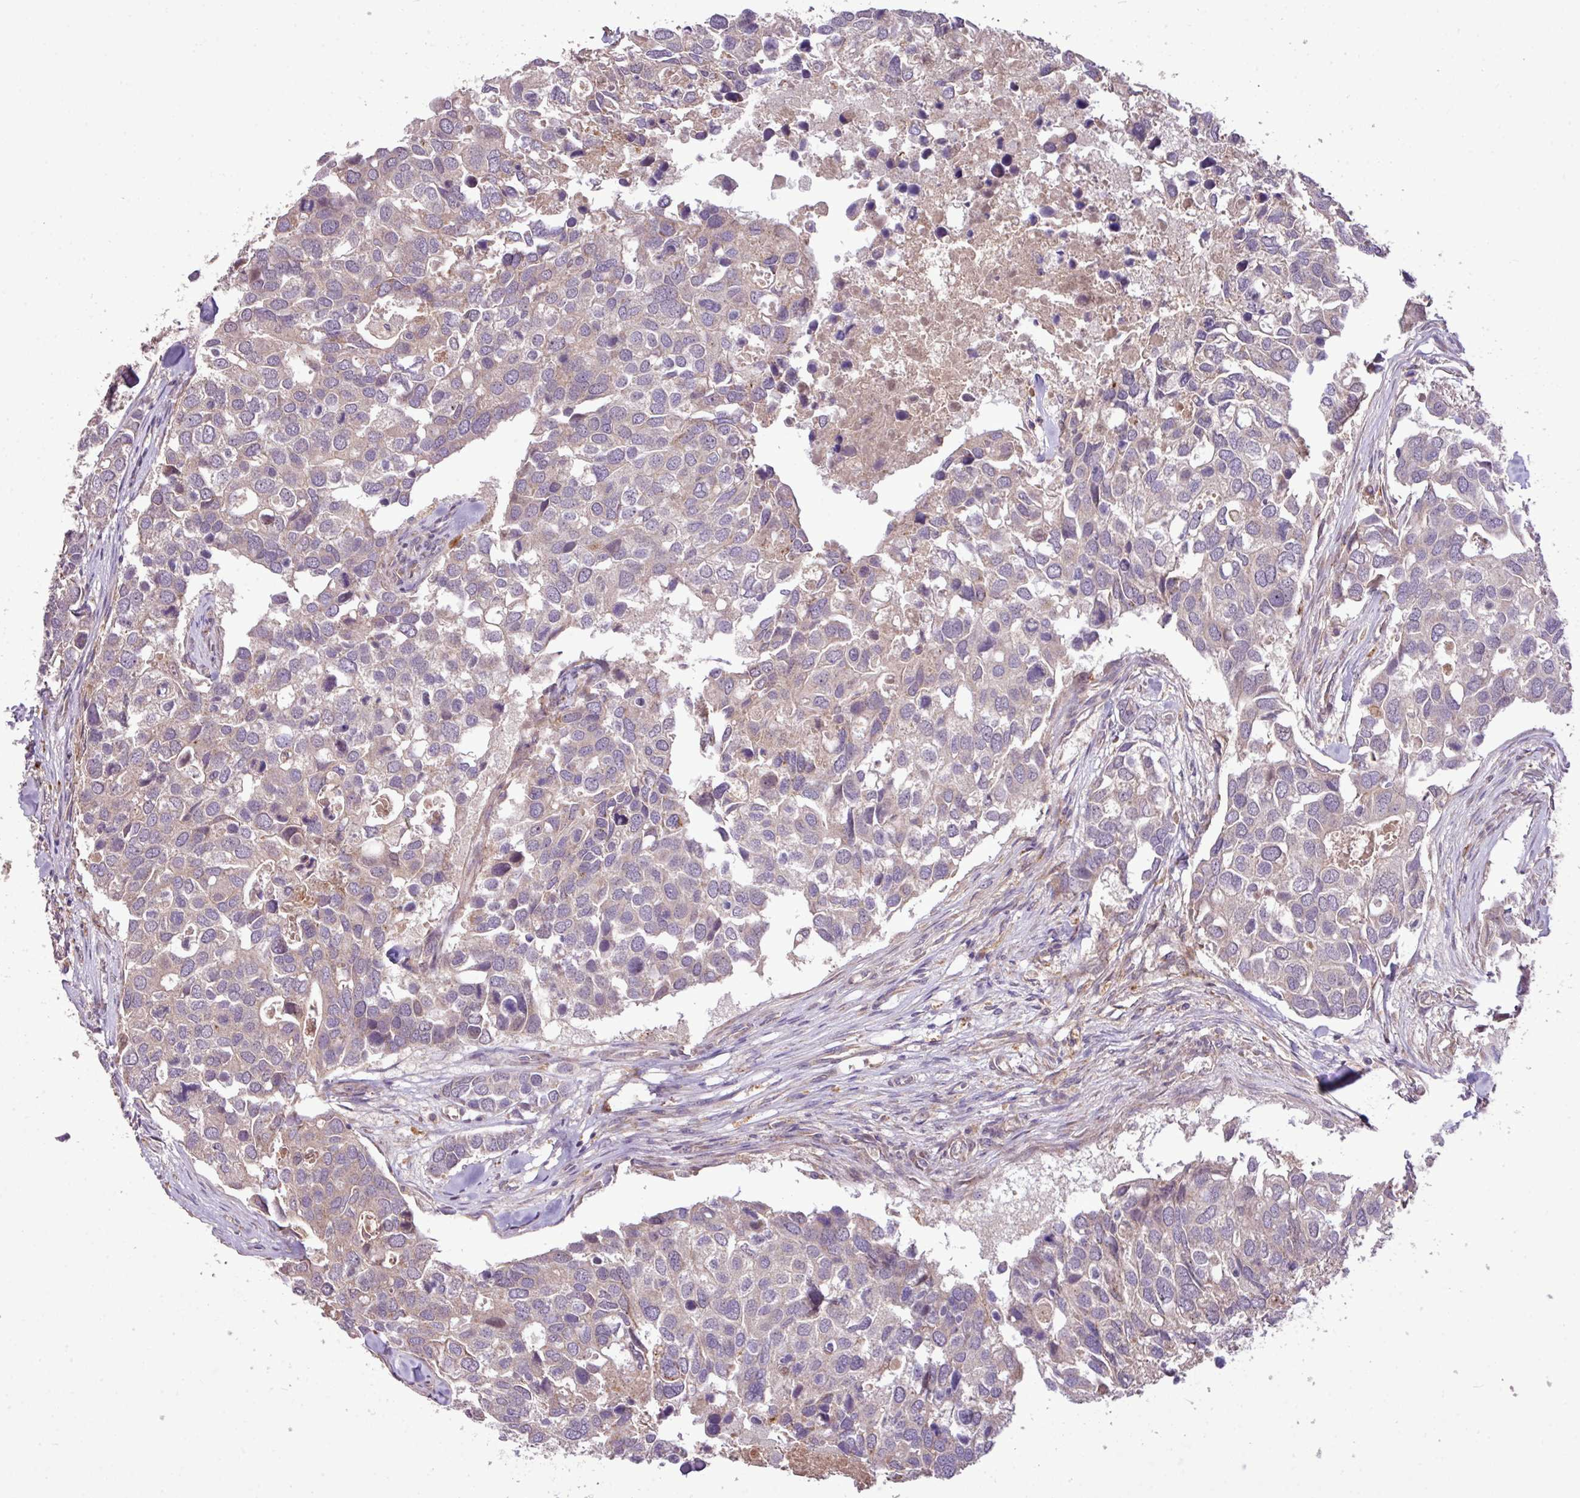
{"staining": {"intensity": "weak", "quantity": "25%-75%", "location": "cytoplasmic/membranous"}, "tissue": "breast cancer", "cell_type": "Tumor cells", "image_type": "cancer", "snomed": [{"axis": "morphology", "description": "Duct carcinoma"}, {"axis": "topography", "description": "Breast"}], "caption": "Protein analysis of breast infiltrating ductal carcinoma tissue shows weak cytoplasmic/membranous expression in approximately 25%-75% of tumor cells.", "gene": "XIAP", "patient": {"sex": "female", "age": 83}}